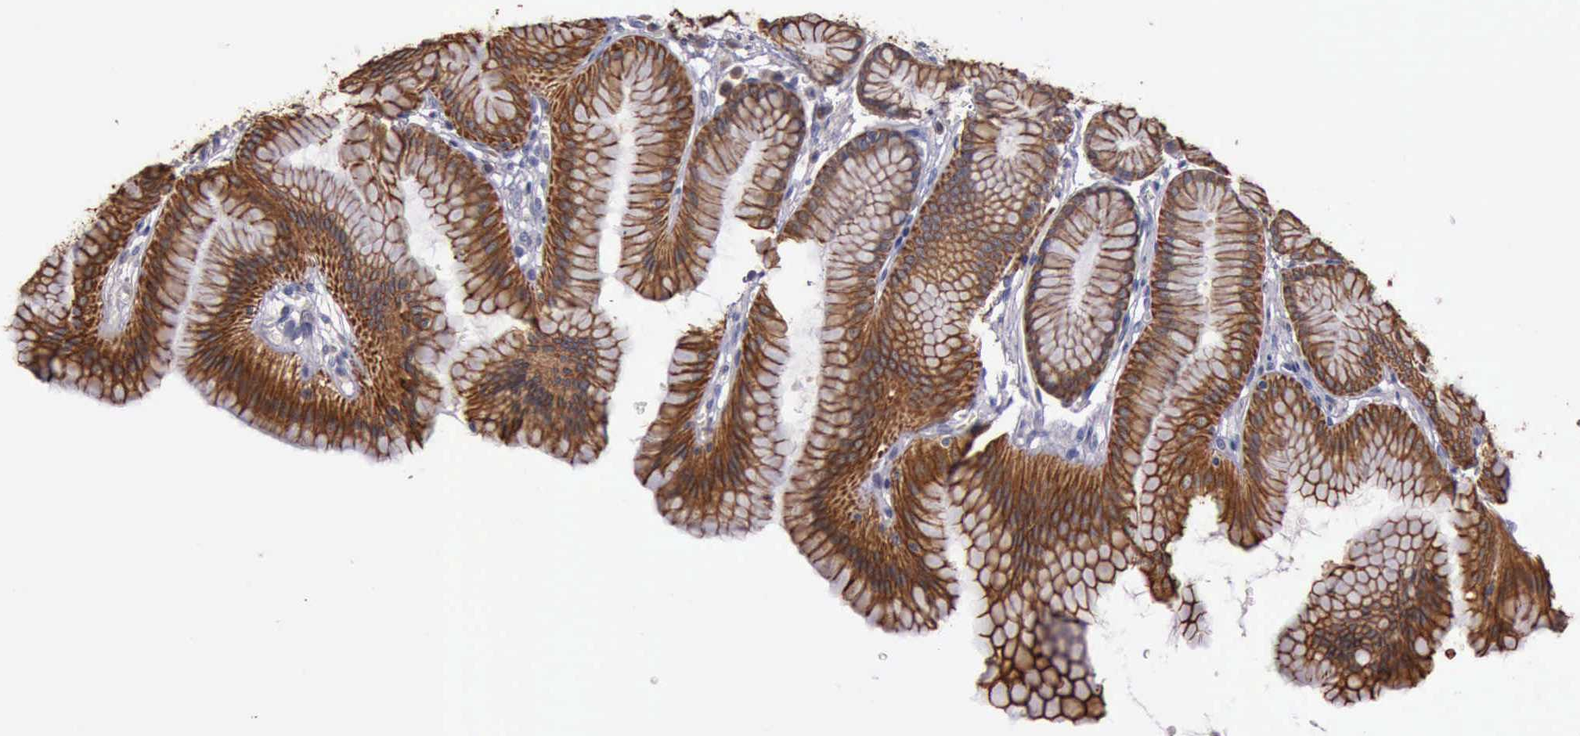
{"staining": {"intensity": "moderate", "quantity": ">75%", "location": "cytoplasmic/membranous"}, "tissue": "stomach", "cell_type": "Glandular cells", "image_type": "normal", "snomed": [{"axis": "morphology", "description": "Normal tissue, NOS"}, {"axis": "topography", "description": "Stomach"}], "caption": "Immunohistochemical staining of normal human stomach exhibits moderate cytoplasmic/membranous protein positivity in approximately >75% of glandular cells.", "gene": "RAB39B", "patient": {"sex": "male", "age": 42}}